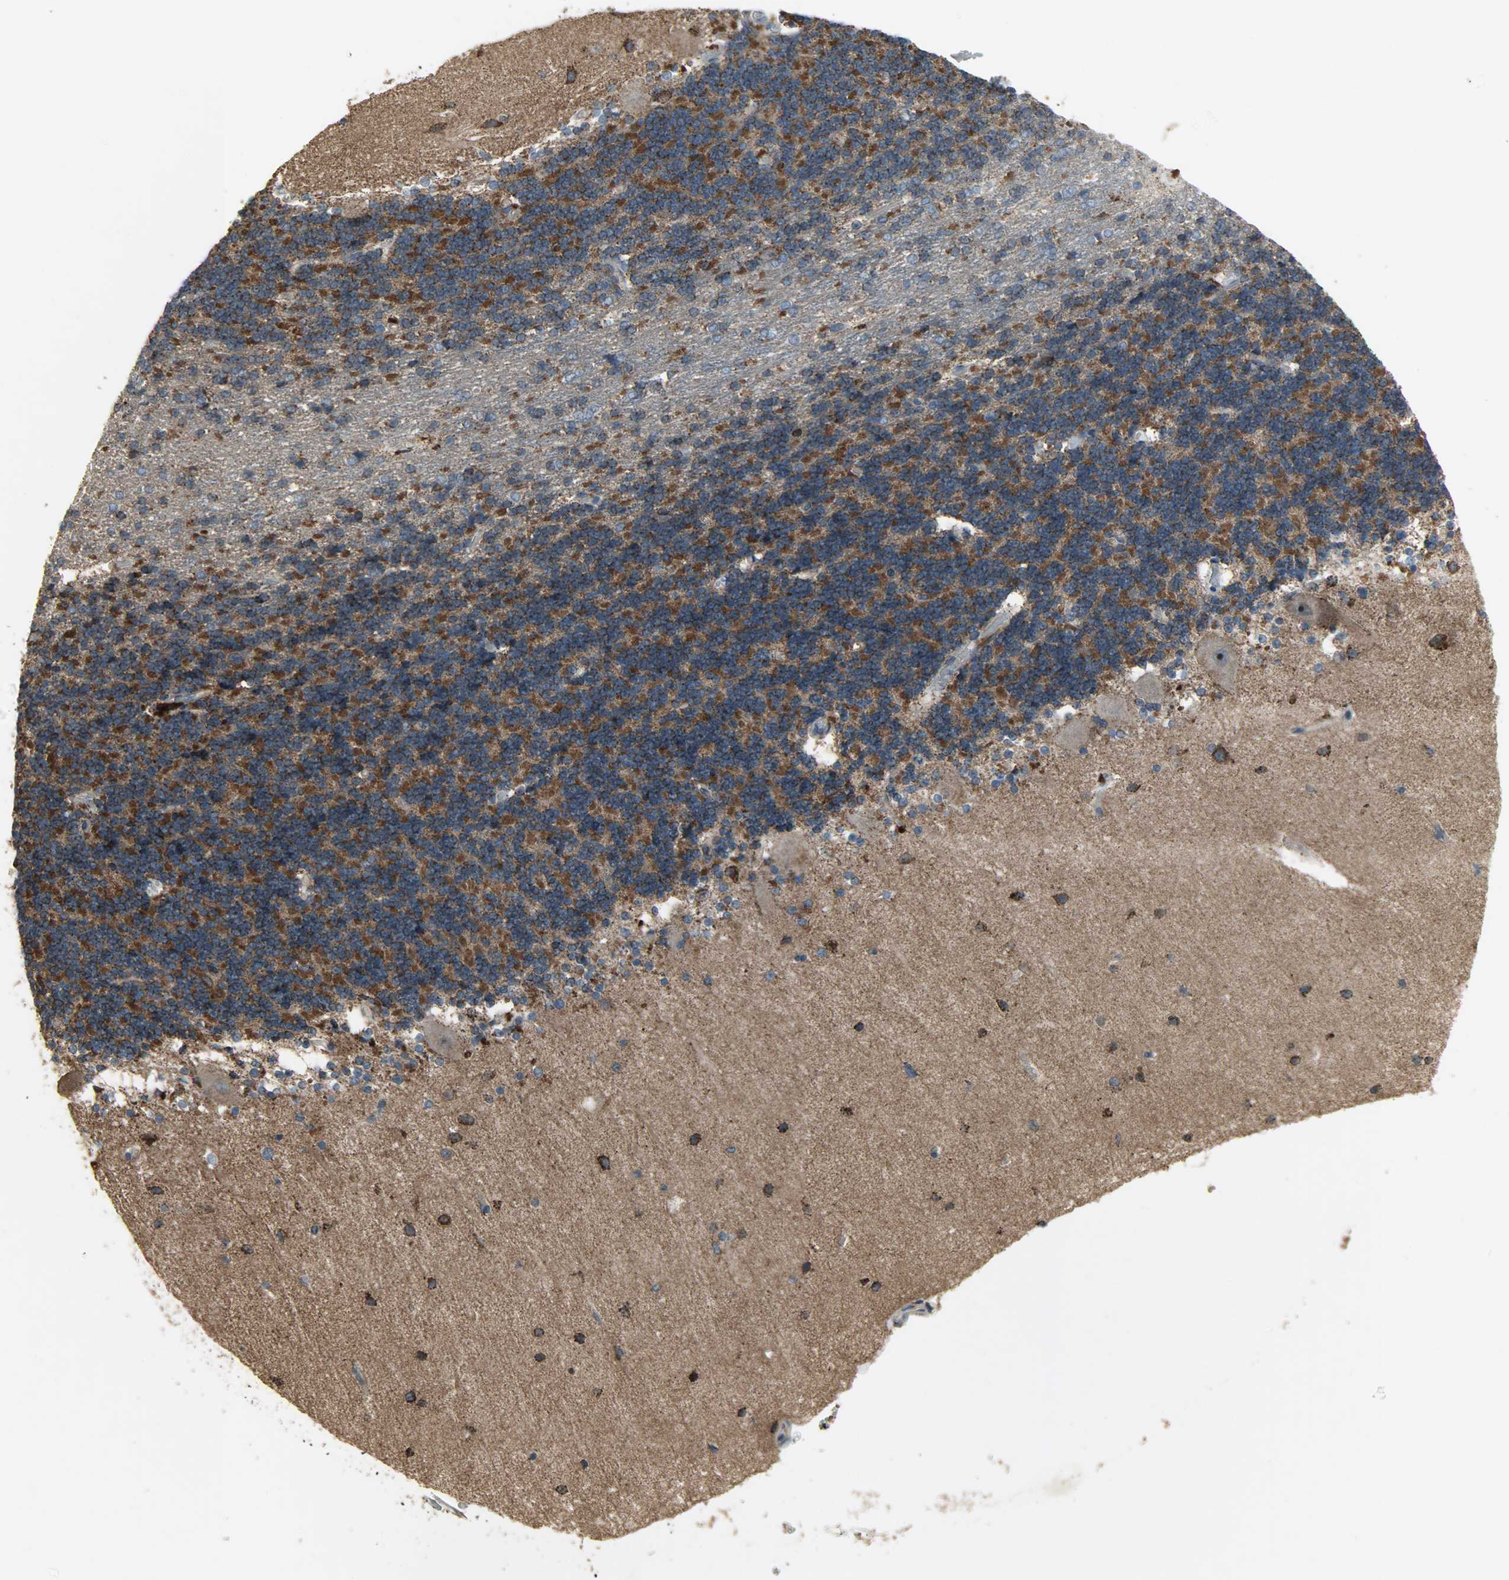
{"staining": {"intensity": "strong", "quantity": ">75%", "location": "cytoplasmic/membranous"}, "tissue": "cerebellum", "cell_type": "Cells in granular layer", "image_type": "normal", "snomed": [{"axis": "morphology", "description": "Normal tissue, NOS"}, {"axis": "topography", "description": "Cerebellum"}], "caption": "High-magnification brightfield microscopy of benign cerebellum stained with DAB (3,3'-diaminobenzidine) (brown) and counterstained with hematoxylin (blue). cells in granular layer exhibit strong cytoplasmic/membranous staining is seen in about>75% of cells.", "gene": "AMT", "patient": {"sex": "female", "age": 54}}